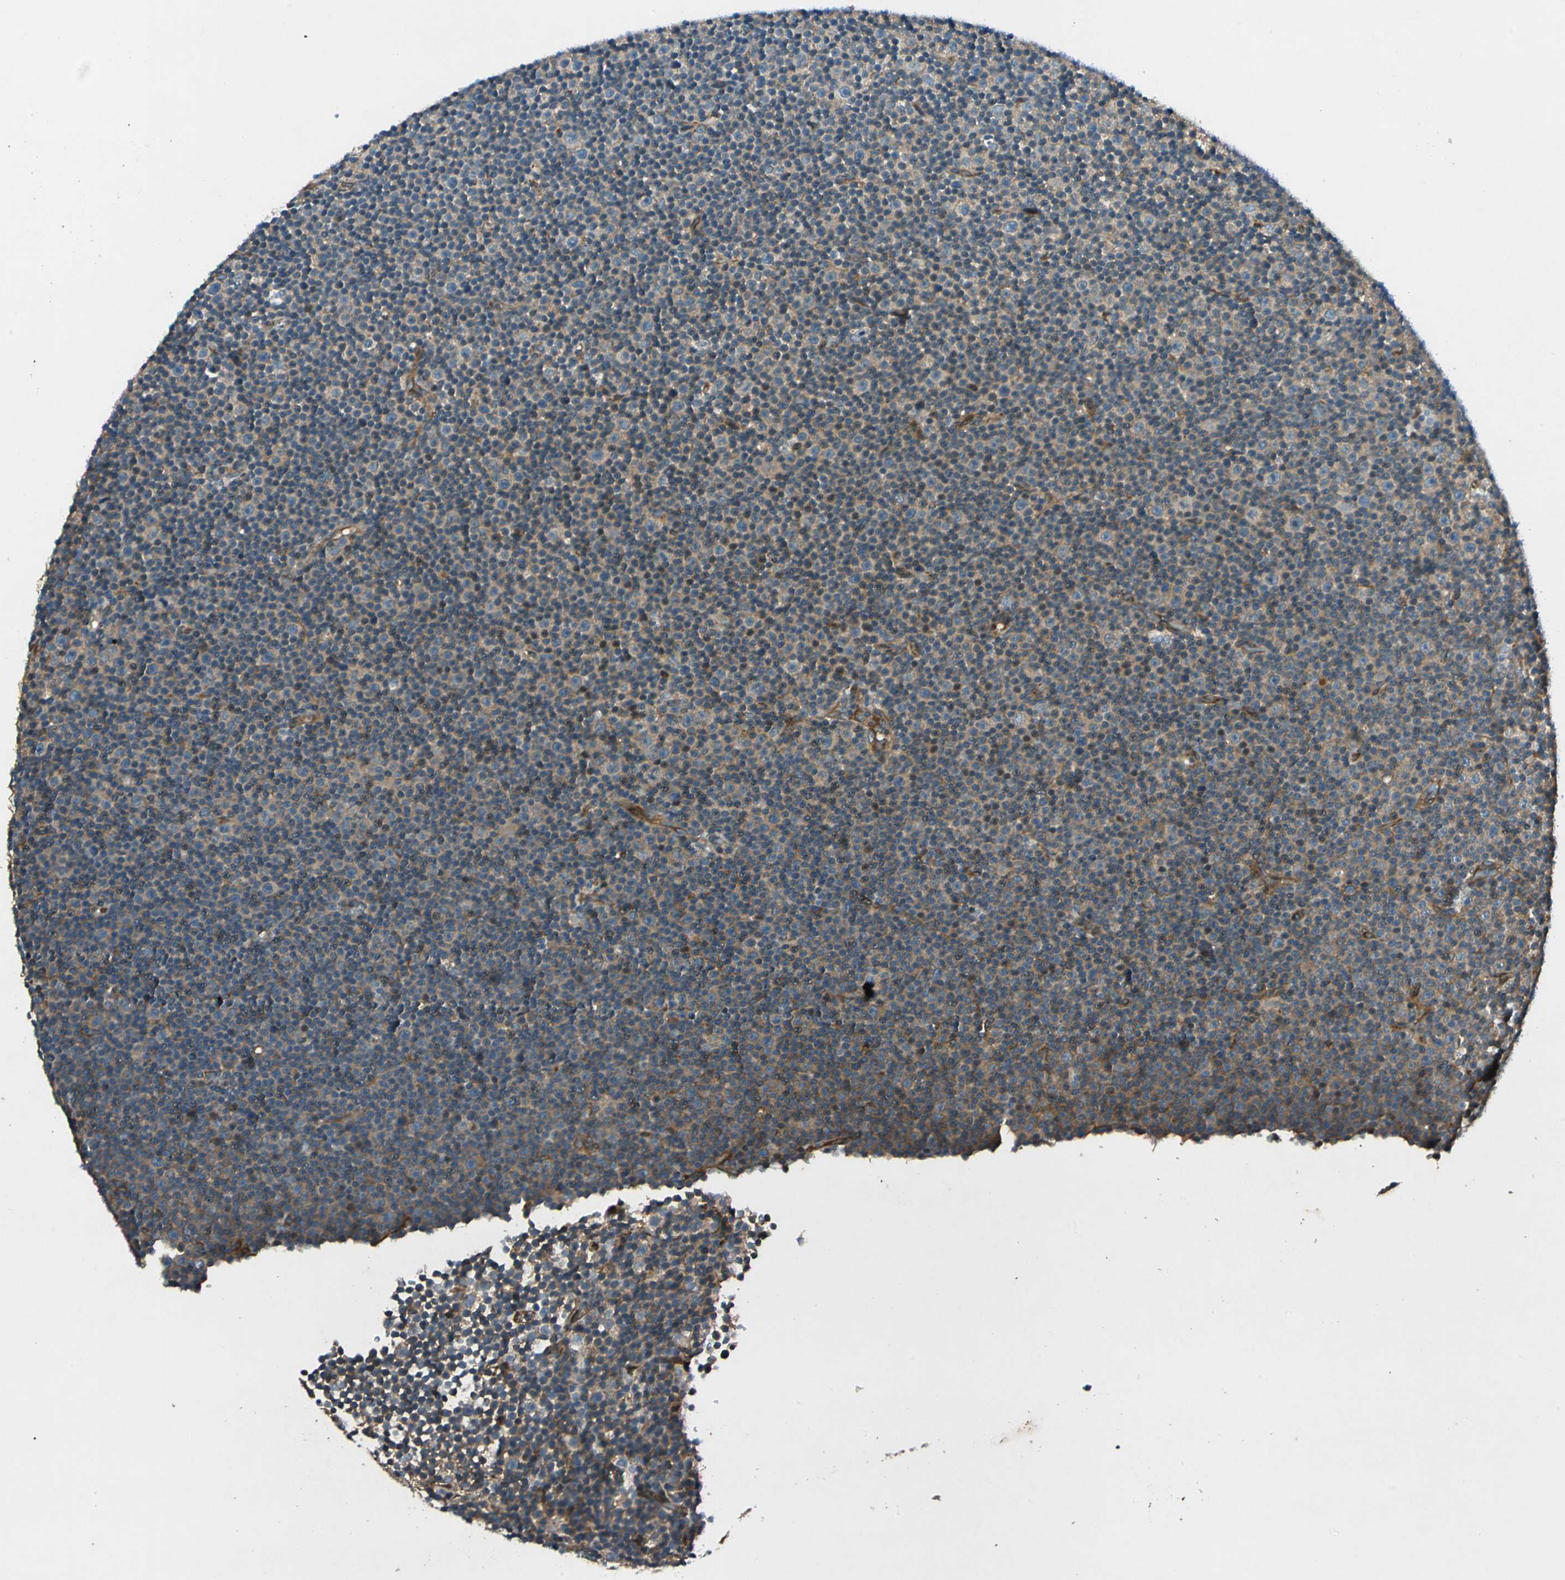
{"staining": {"intensity": "negative", "quantity": "none", "location": "none"}, "tissue": "lymphoma", "cell_type": "Tumor cells", "image_type": "cancer", "snomed": [{"axis": "morphology", "description": "Malignant lymphoma, non-Hodgkin's type, Low grade"}, {"axis": "topography", "description": "Lymph node"}], "caption": "An image of human malignant lymphoma, non-Hodgkin's type (low-grade) is negative for staining in tumor cells. (DAB (3,3'-diaminobenzidine) IHC visualized using brightfield microscopy, high magnification).", "gene": "ROCK2", "patient": {"sex": "female", "age": 67}}